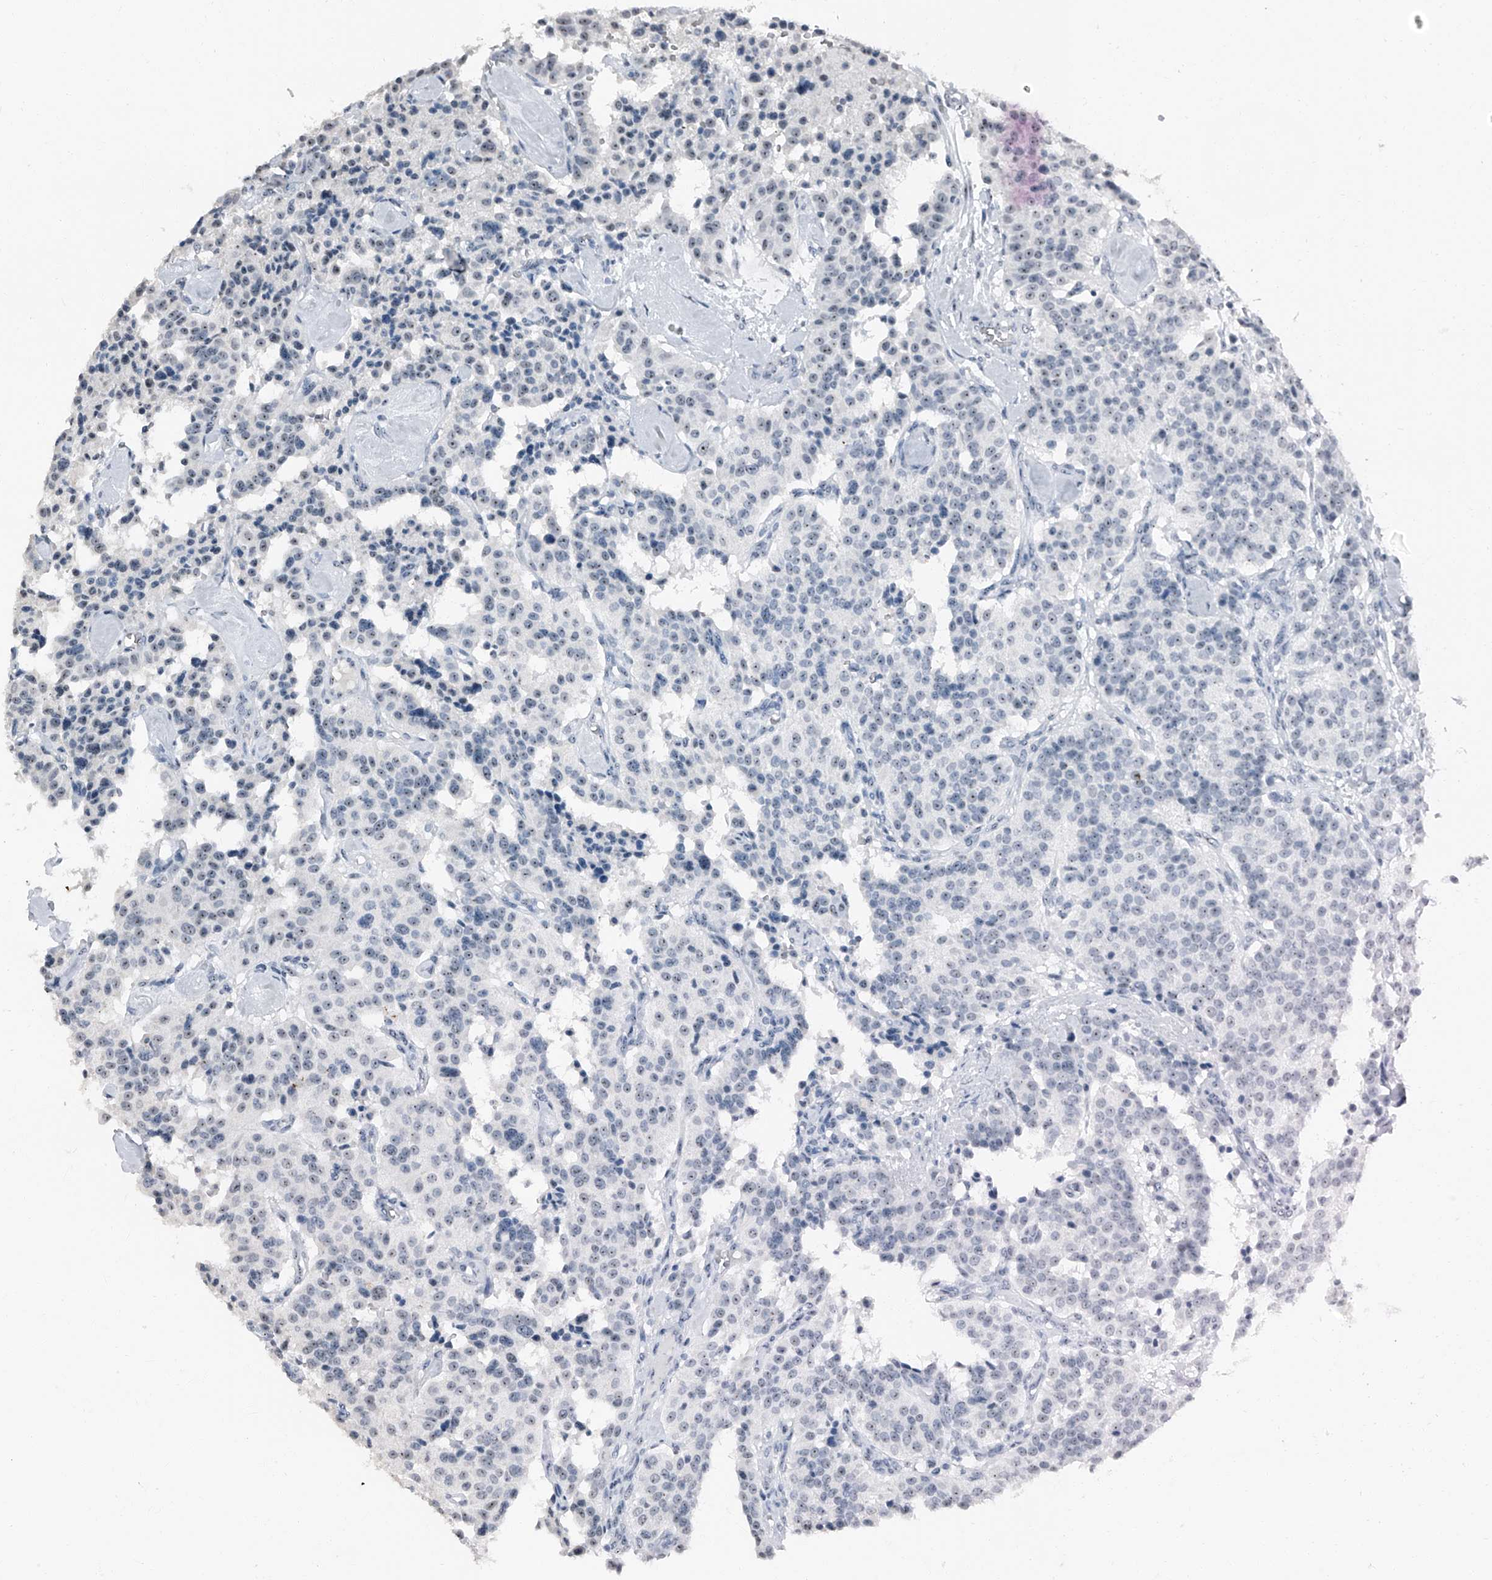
{"staining": {"intensity": "weak", "quantity": "25%-75%", "location": "nuclear"}, "tissue": "carcinoid", "cell_type": "Tumor cells", "image_type": "cancer", "snomed": [{"axis": "morphology", "description": "Carcinoid, malignant, NOS"}, {"axis": "topography", "description": "Lung"}], "caption": "Immunohistochemical staining of human carcinoid (malignant) displays low levels of weak nuclear protein positivity in approximately 25%-75% of tumor cells.", "gene": "TCOF1", "patient": {"sex": "male", "age": 30}}